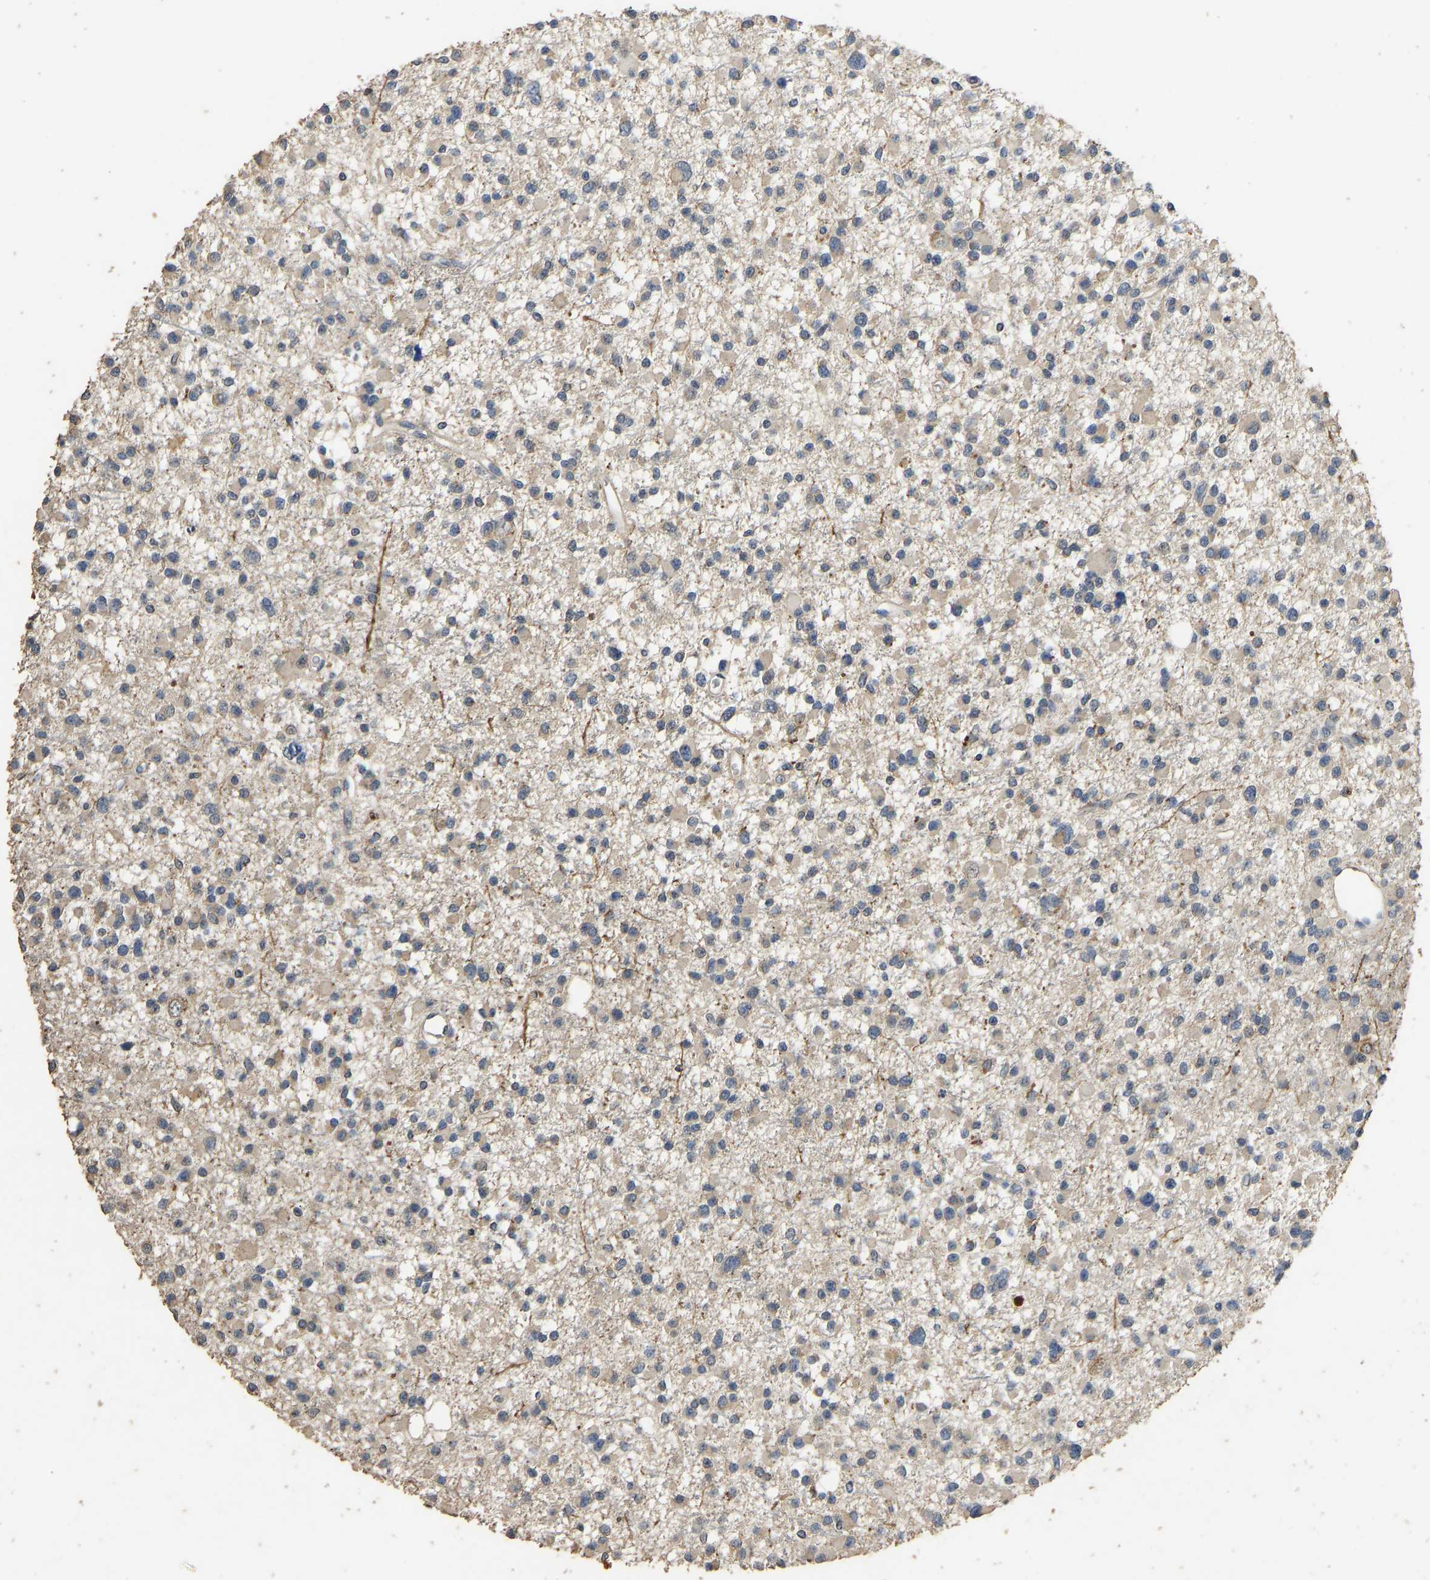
{"staining": {"intensity": "weak", "quantity": "25%-75%", "location": "cytoplasmic/membranous"}, "tissue": "glioma", "cell_type": "Tumor cells", "image_type": "cancer", "snomed": [{"axis": "morphology", "description": "Glioma, malignant, Low grade"}, {"axis": "topography", "description": "Brain"}], "caption": "IHC (DAB (3,3'-diaminobenzidine)) staining of human glioma shows weak cytoplasmic/membranous protein staining in about 25%-75% of tumor cells. (DAB (3,3'-diaminobenzidine) IHC with brightfield microscopy, high magnification).", "gene": "CIDEC", "patient": {"sex": "female", "age": 22}}